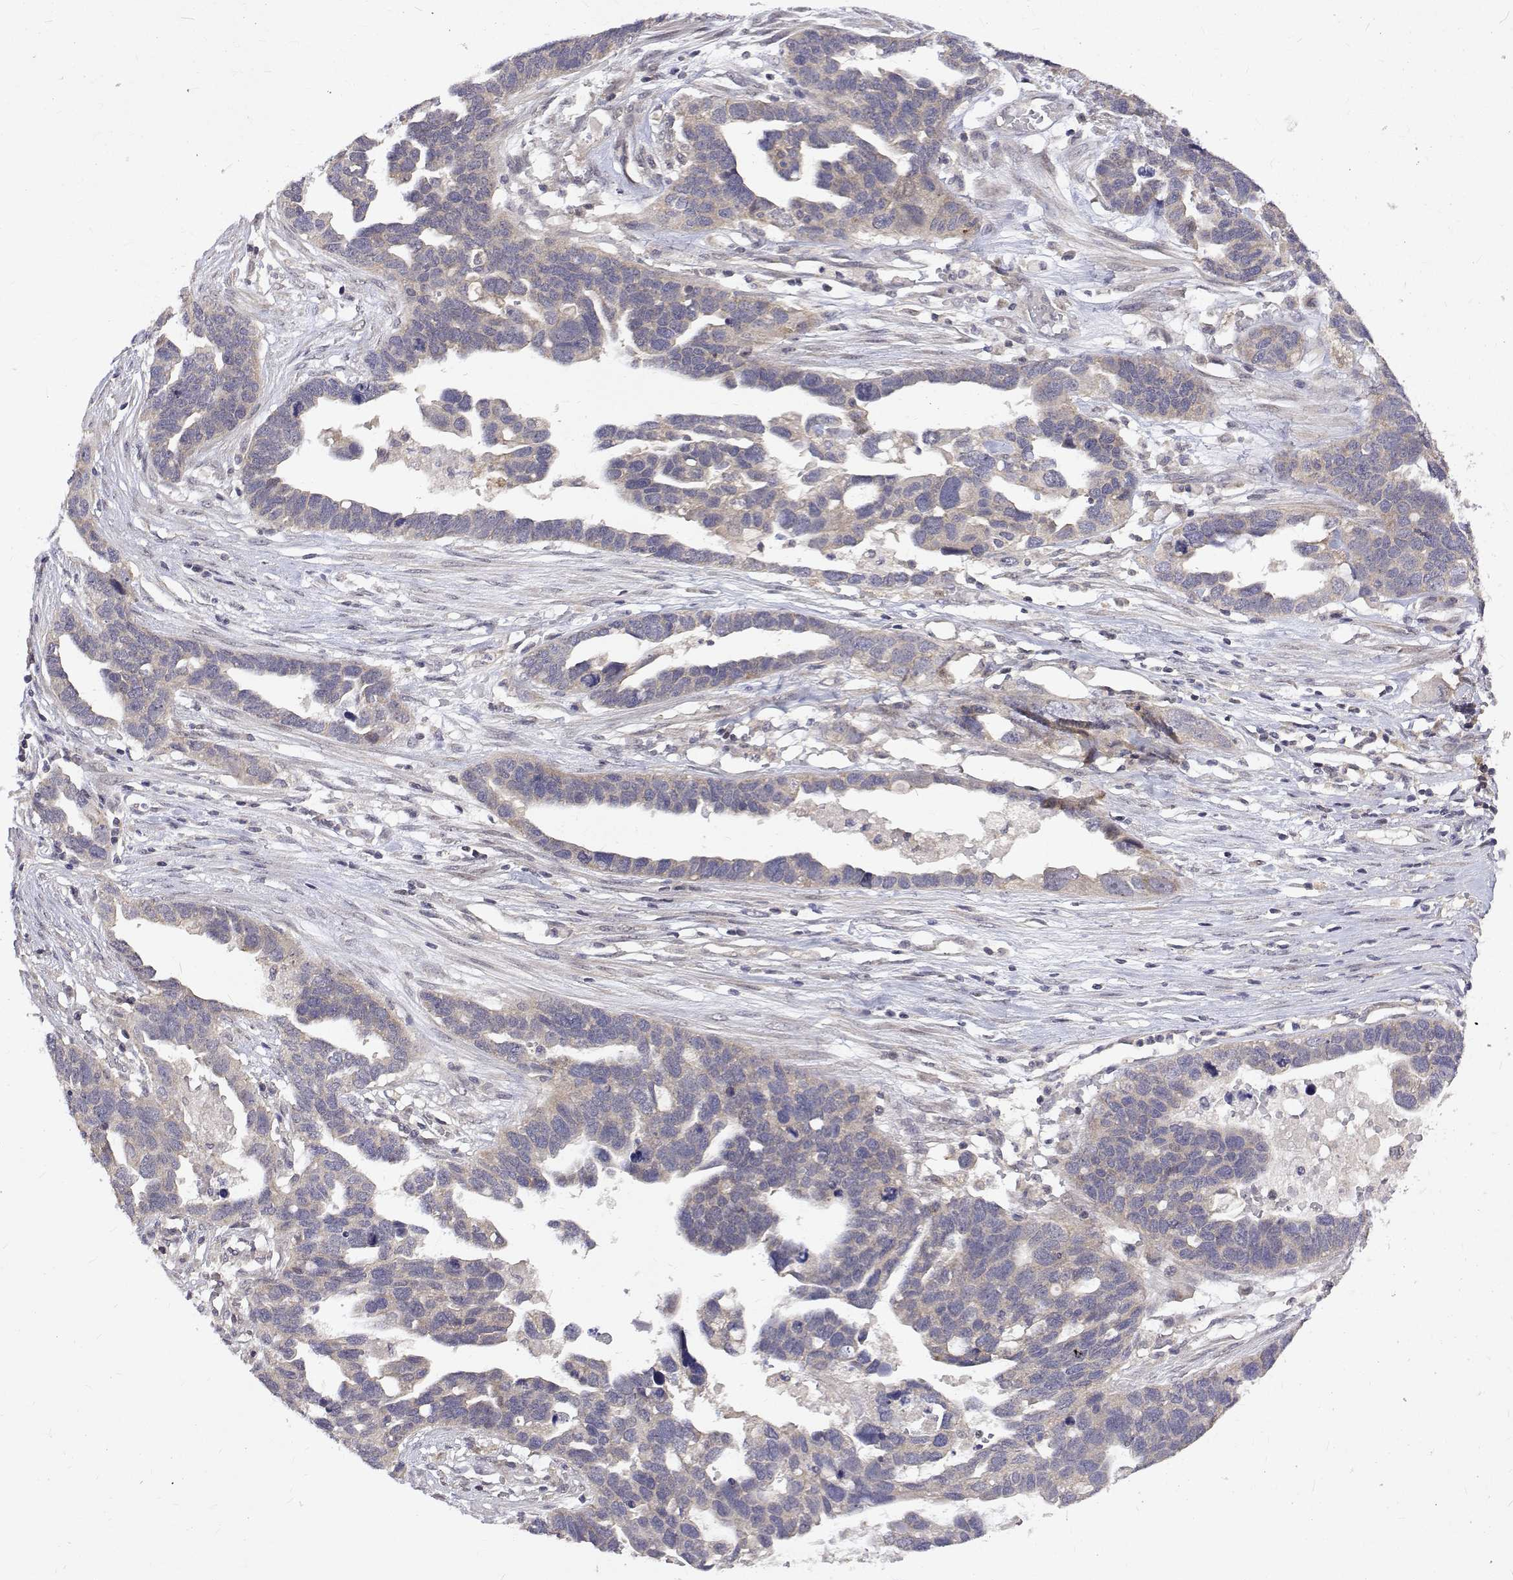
{"staining": {"intensity": "negative", "quantity": "none", "location": "none"}, "tissue": "ovarian cancer", "cell_type": "Tumor cells", "image_type": "cancer", "snomed": [{"axis": "morphology", "description": "Cystadenocarcinoma, serous, NOS"}, {"axis": "topography", "description": "Ovary"}], "caption": "High magnification brightfield microscopy of ovarian cancer (serous cystadenocarcinoma) stained with DAB (3,3'-diaminobenzidine) (brown) and counterstained with hematoxylin (blue): tumor cells show no significant expression.", "gene": "ALKBH8", "patient": {"sex": "female", "age": 54}}